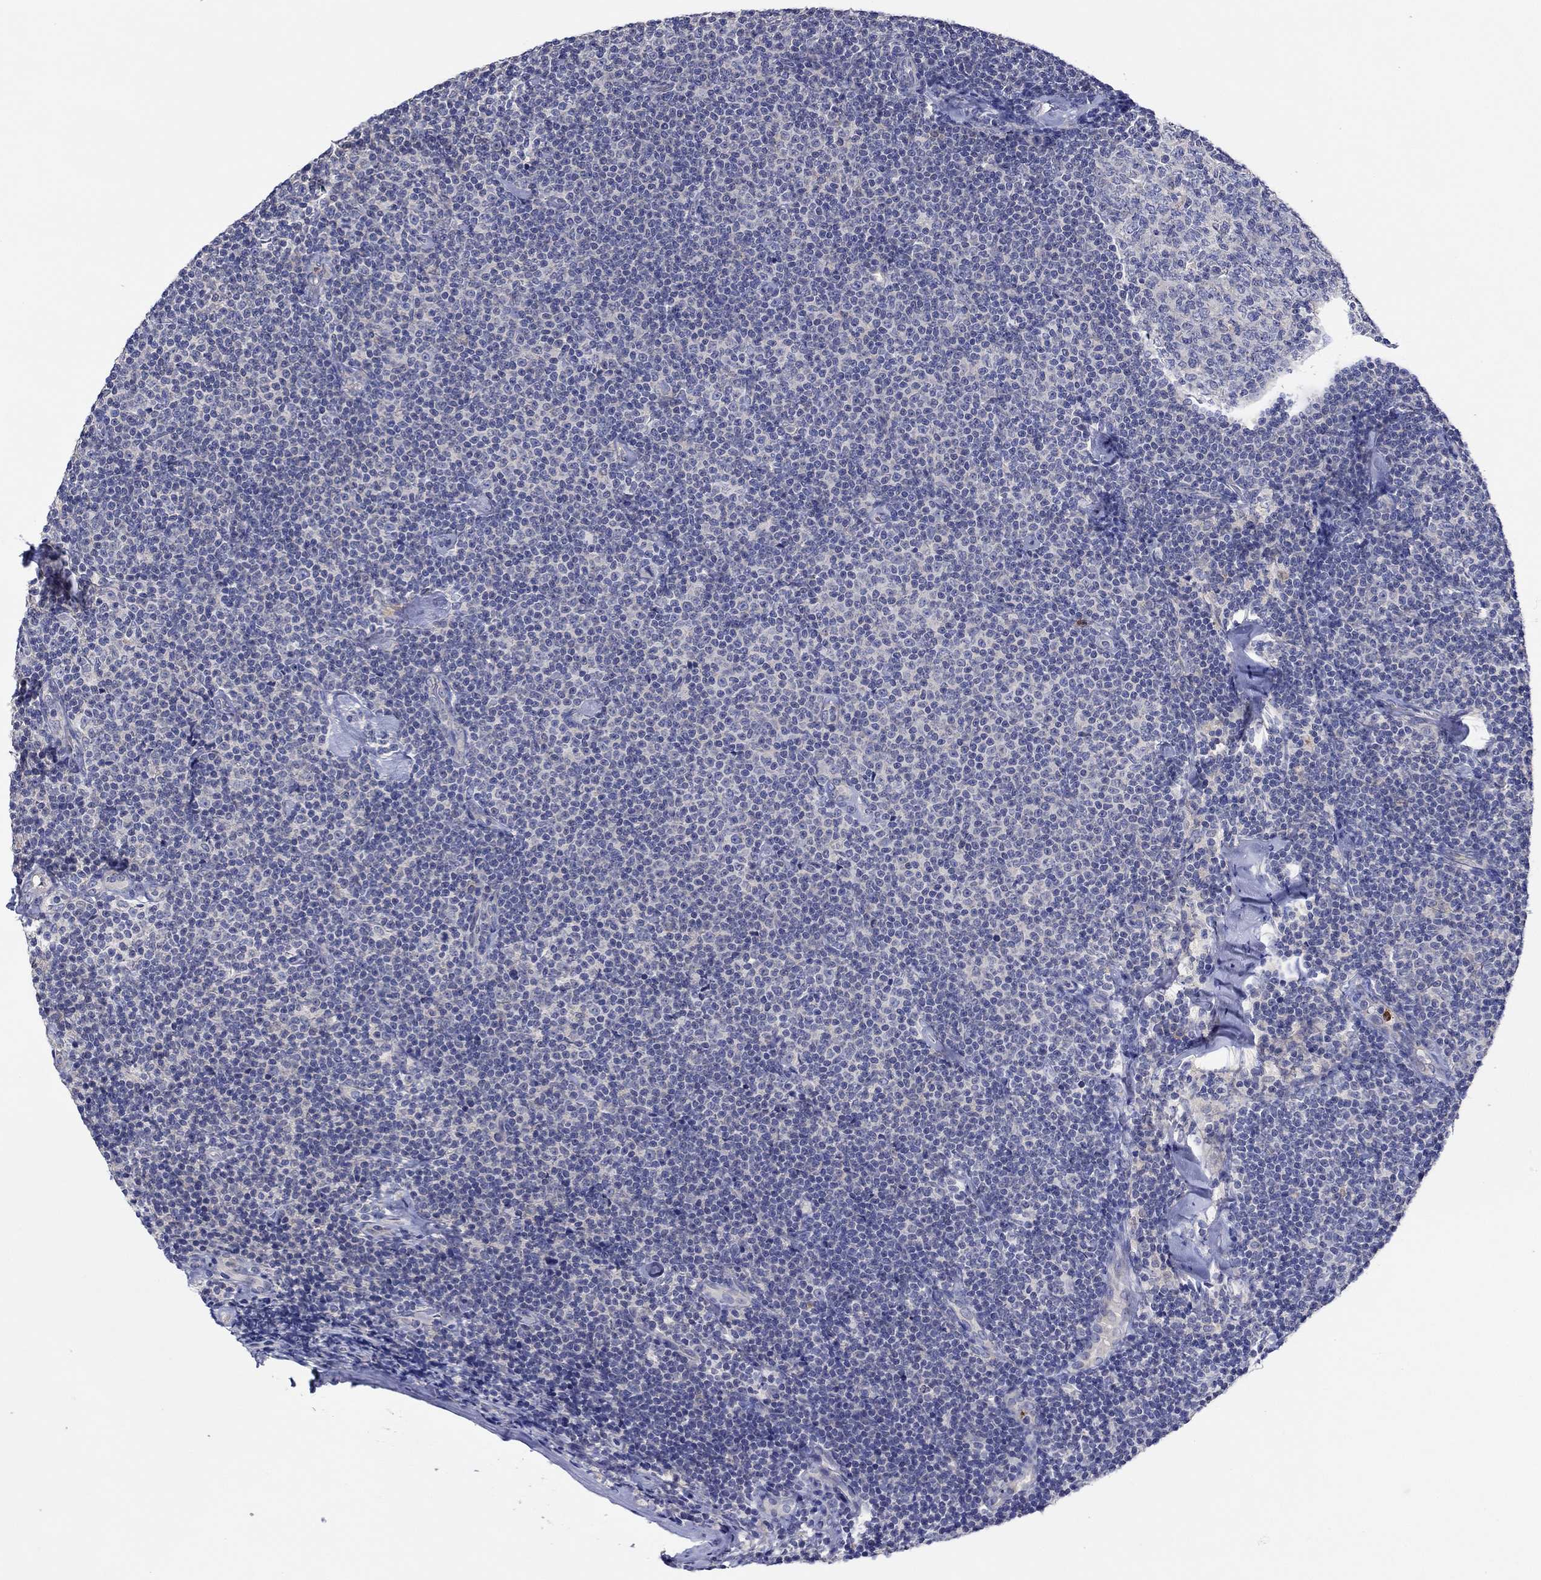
{"staining": {"intensity": "negative", "quantity": "none", "location": "none"}, "tissue": "lymphoma", "cell_type": "Tumor cells", "image_type": "cancer", "snomed": [{"axis": "morphology", "description": "Malignant lymphoma, non-Hodgkin's type, Low grade"}, {"axis": "topography", "description": "Lymph node"}], "caption": "High power microscopy photomicrograph of an immunohistochemistry (IHC) image of low-grade malignant lymphoma, non-Hodgkin's type, revealing no significant expression in tumor cells.", "gene": "CHIT1", "patient": {"sex": "male", "age": 81}}